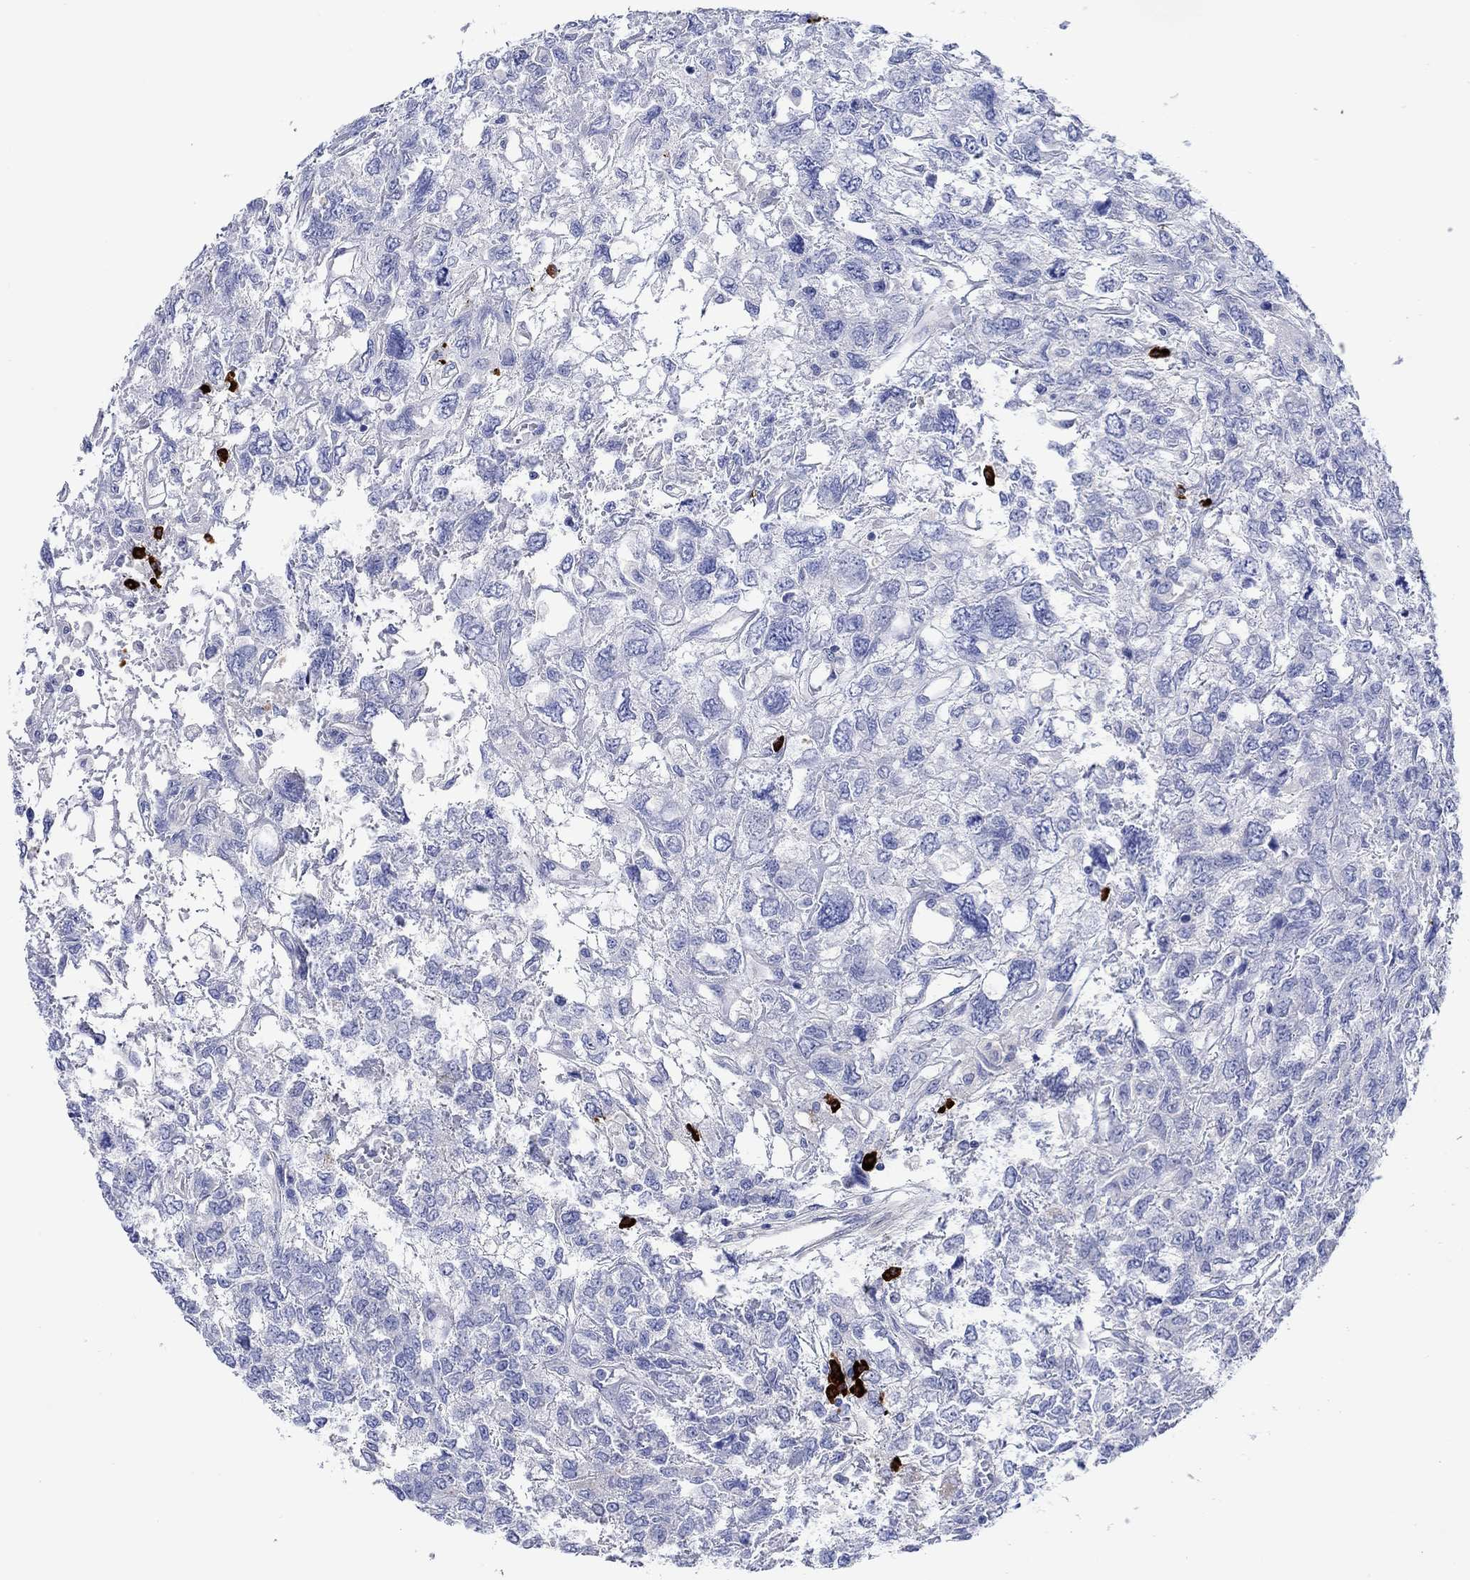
{"staining": {"intensity": "negative", "quantity": "none", "location": "none"}, "tissue": "testis cancer", "cell_type": "Tumor cells", "image_type": "cancer", "snomed": [{"axis": "morphology", "description": "Seminoma, NOS"}, {"axis": "topography", "description": "Testis"}], "caption": "The image shows no staining of tumor cells in testis seminoma. (Stains: DAB IHC with hematoxylin counter stain, Microscopy: brightfield microscopy at high magnification).", "gene": "P2RY6", "patient": {"sex": "male", "age": 52}}